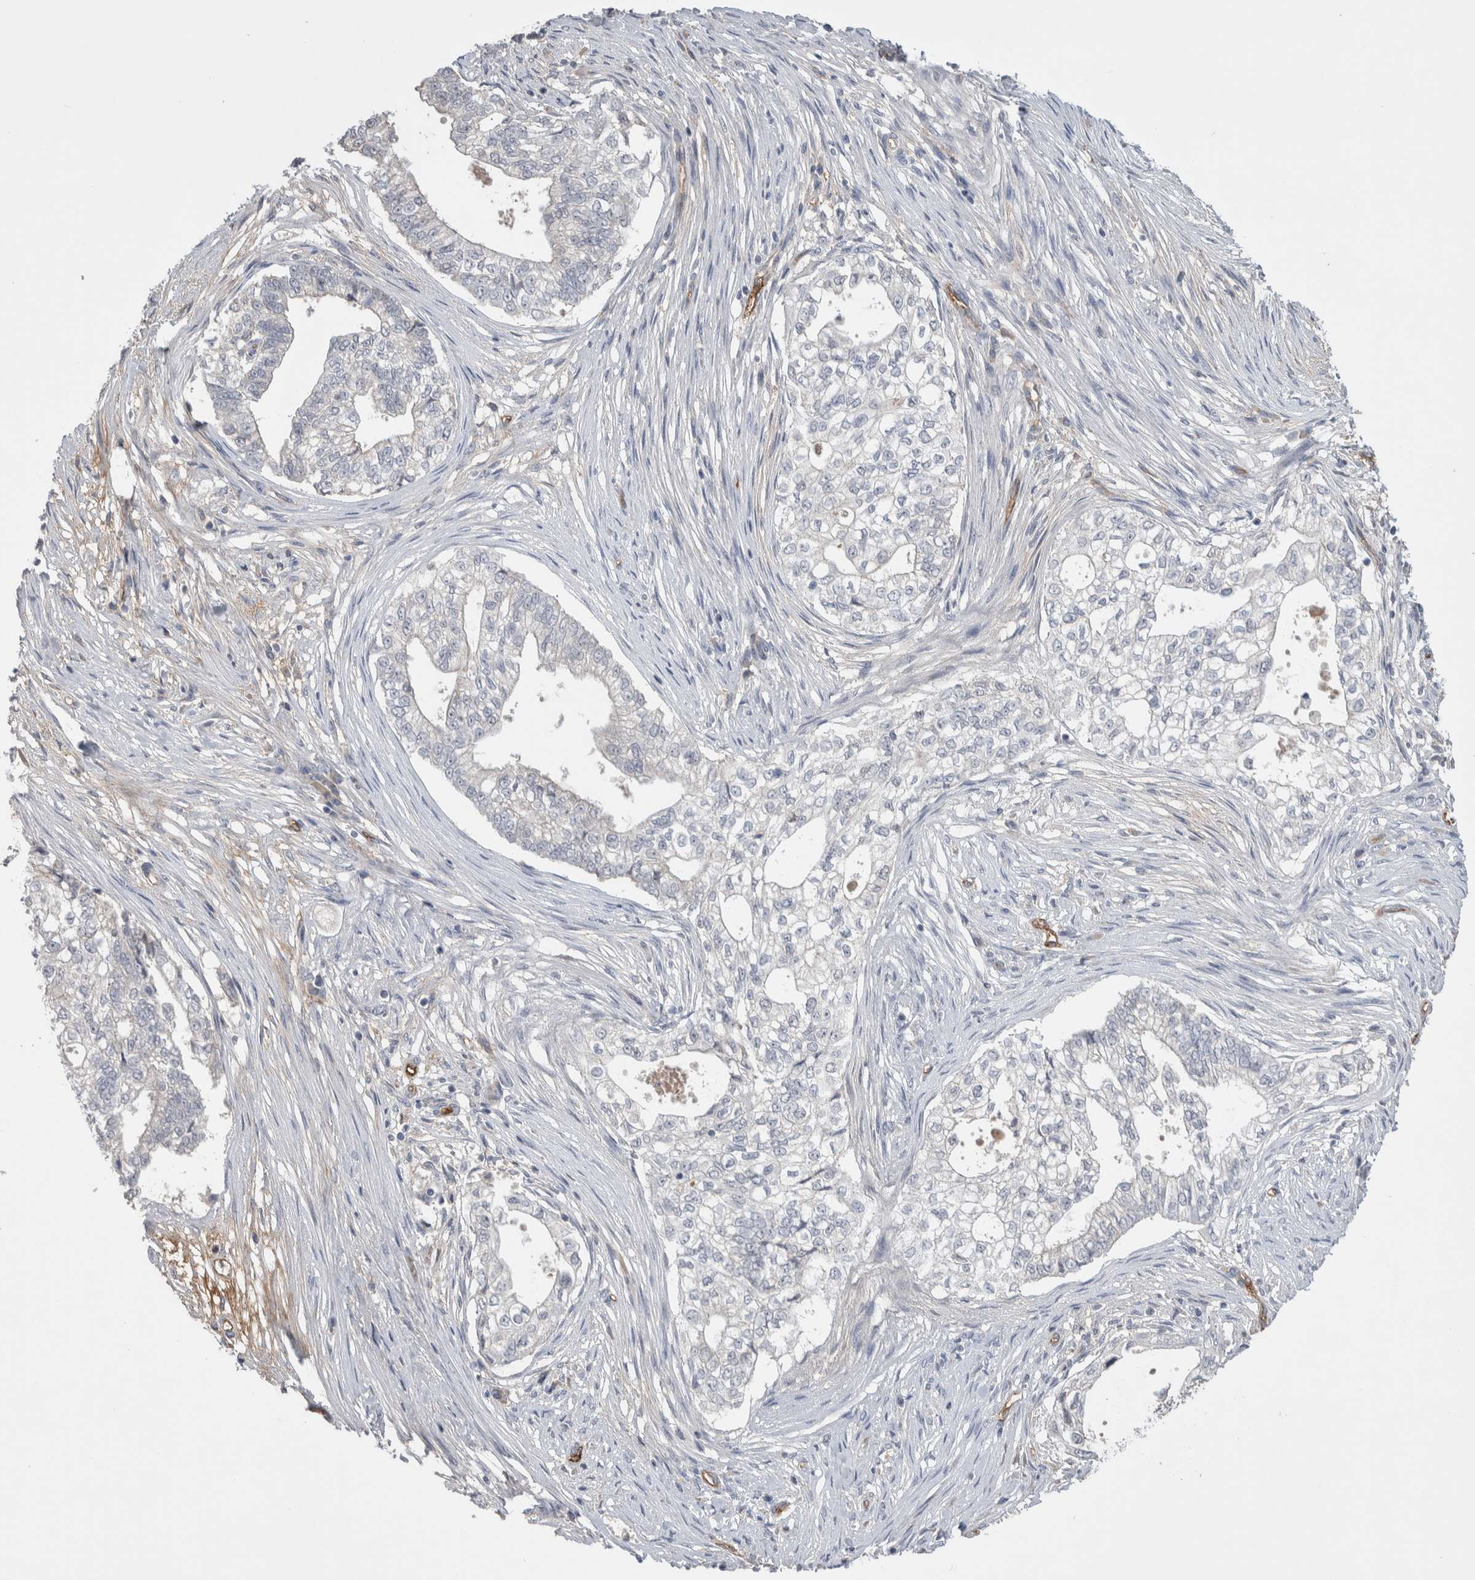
{"staining": {"intensity": "negative", "quantity": "none", "location": "none"}, "tissue": "pancreatic cancer", "cell_type": "Tumor cells", "image_type": "cancer", "snomed": [{"axis": "morphology", "description": "Adenocarcinoma, NOS"}, {"axis": "topography", "description": "Pancreas"}], "caption": "Tumor cells are negative for brown protein staining in pancreatic cancer.", "gene": "CEP131", "patient": {"sex": "male", "age": 72}}